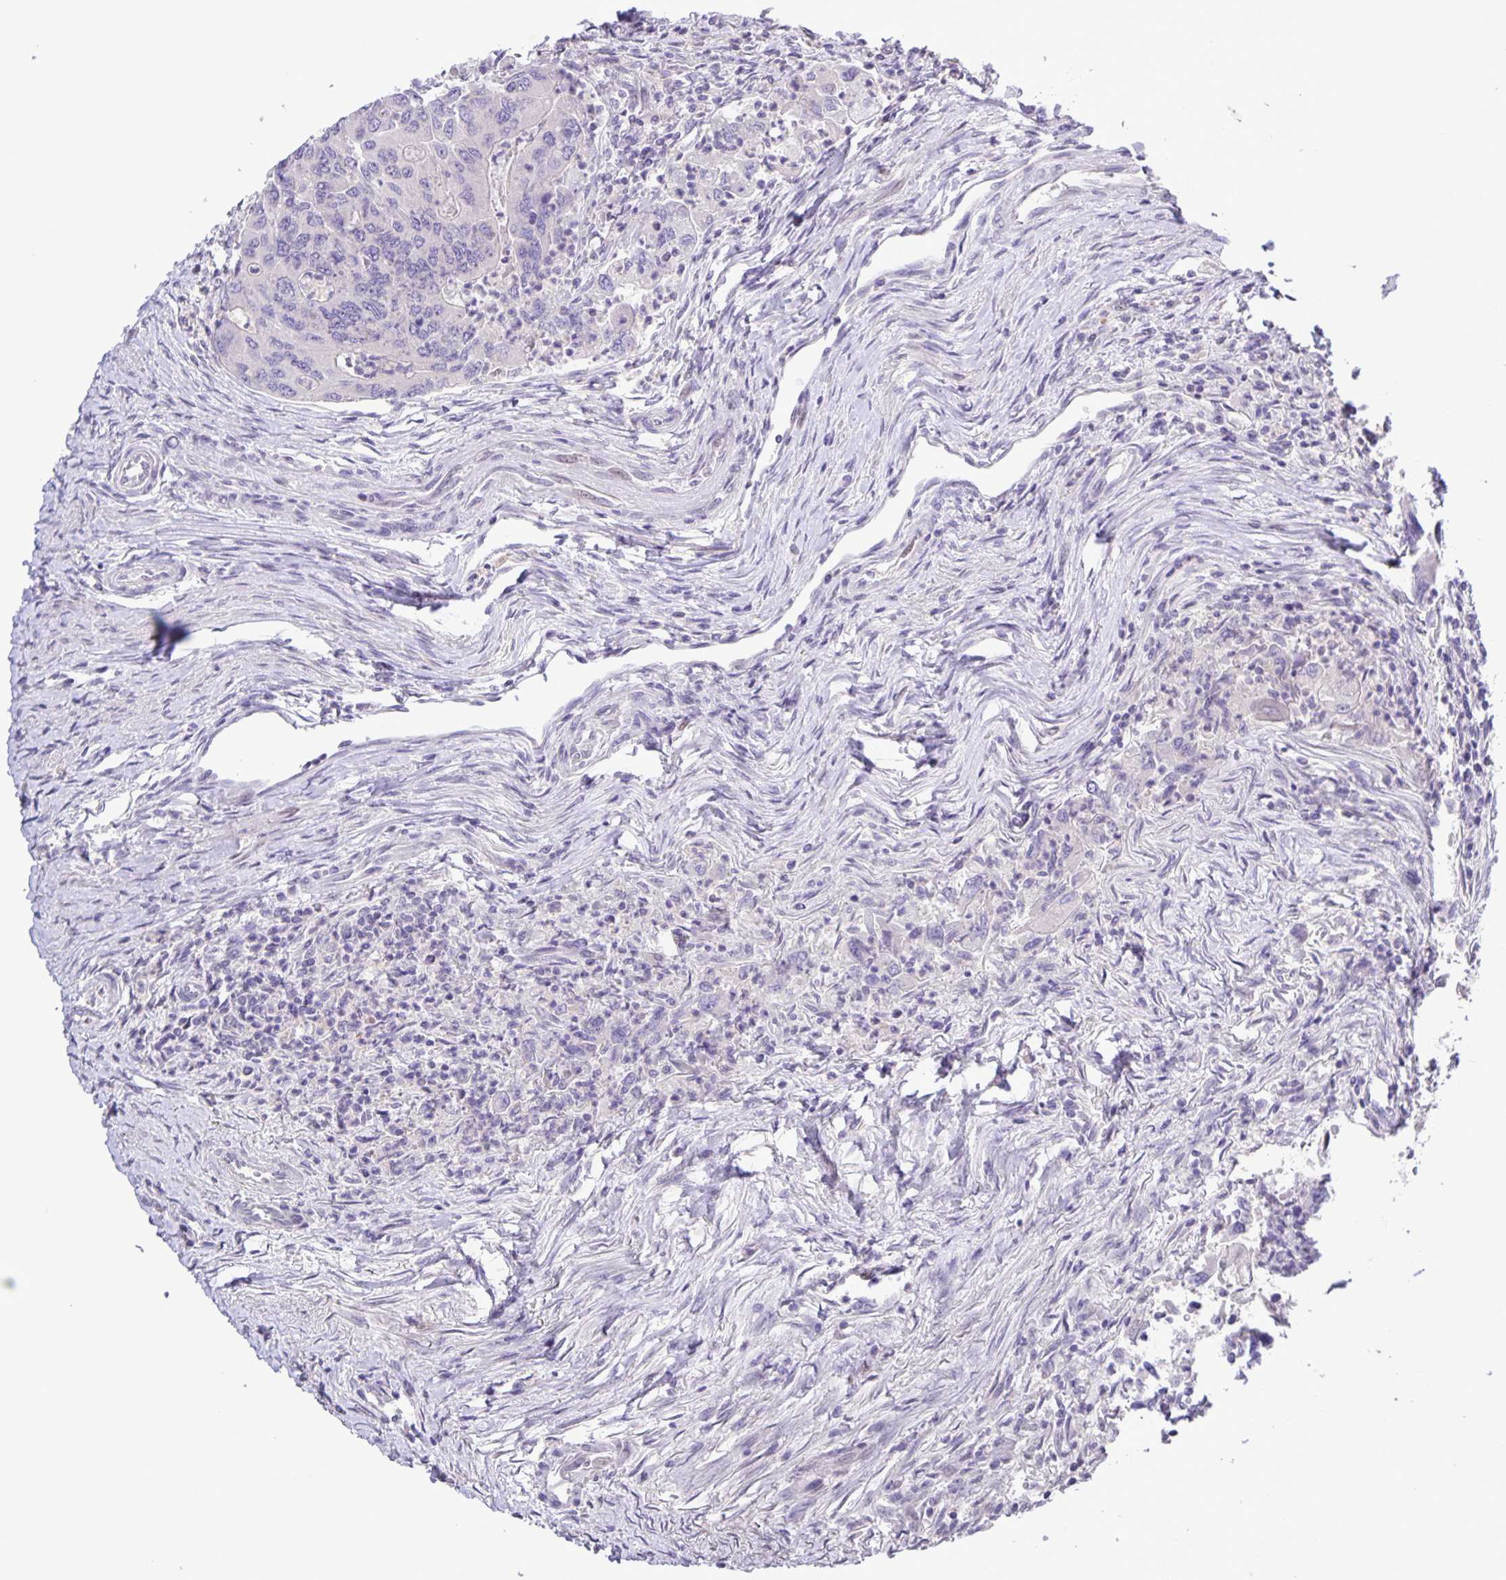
{"staining": {"intensity": "negative", "quantity": "none", "location": "none"}, "tissue": "colorectal cancer", "cell_type": "Tumor cells", "image_type": "cancer", "snomed": [{"axis": "morphology", "description": "Adenocarcinoma, NOS"}, {"axis": "topography", "description": "Colon"}], "caption": "Human colorectal cancer stained for a protein using immunohistochemistry (IHC) reveals no positivity in tumor cells.", "gene": "ONECUT2", "patient": {"sex": "female", "age": 67}}